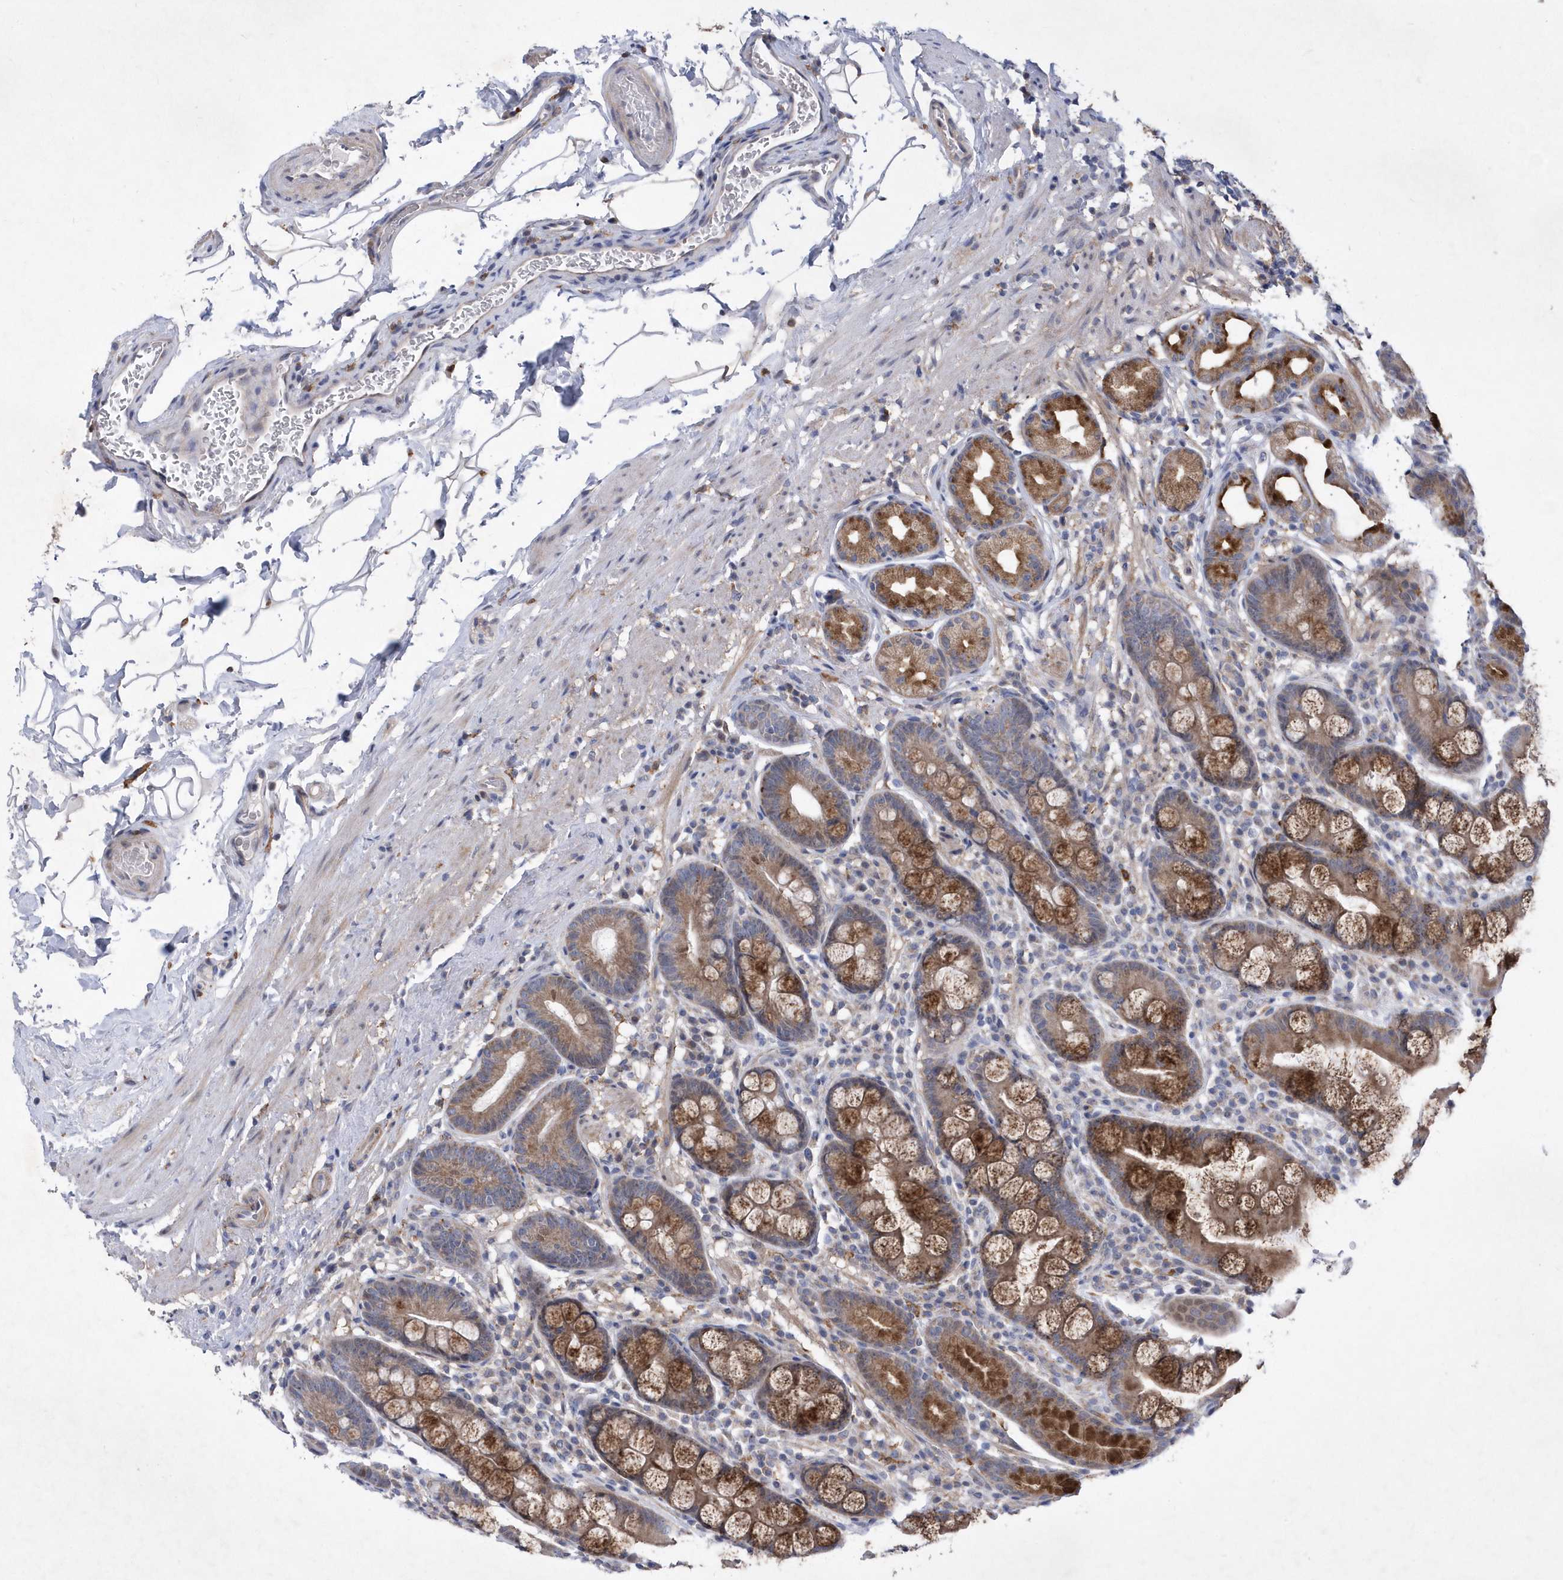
{"staining": {"intensity": "strong", "quantity": "25%-75%", "location": "cytoplasmic/membranous"}, "tissue": "stomach", "cell_type": "Glandular cells", "image_type": "normal", "snomed": [{"axis": "morphology", "description": "Normal tissue, NOS"}, {"axis": "topography", "description": "Stomach, lower"}], "caption": "A histopathology image of stomach stained for a protein displays strong cytoplasmic/membranous brown staining in glandular cells. (Brightfield microscopy of DAB IHC at high magnification).", "gene": "LONRF2", "patient": {"sex": "male", "age": 52}}